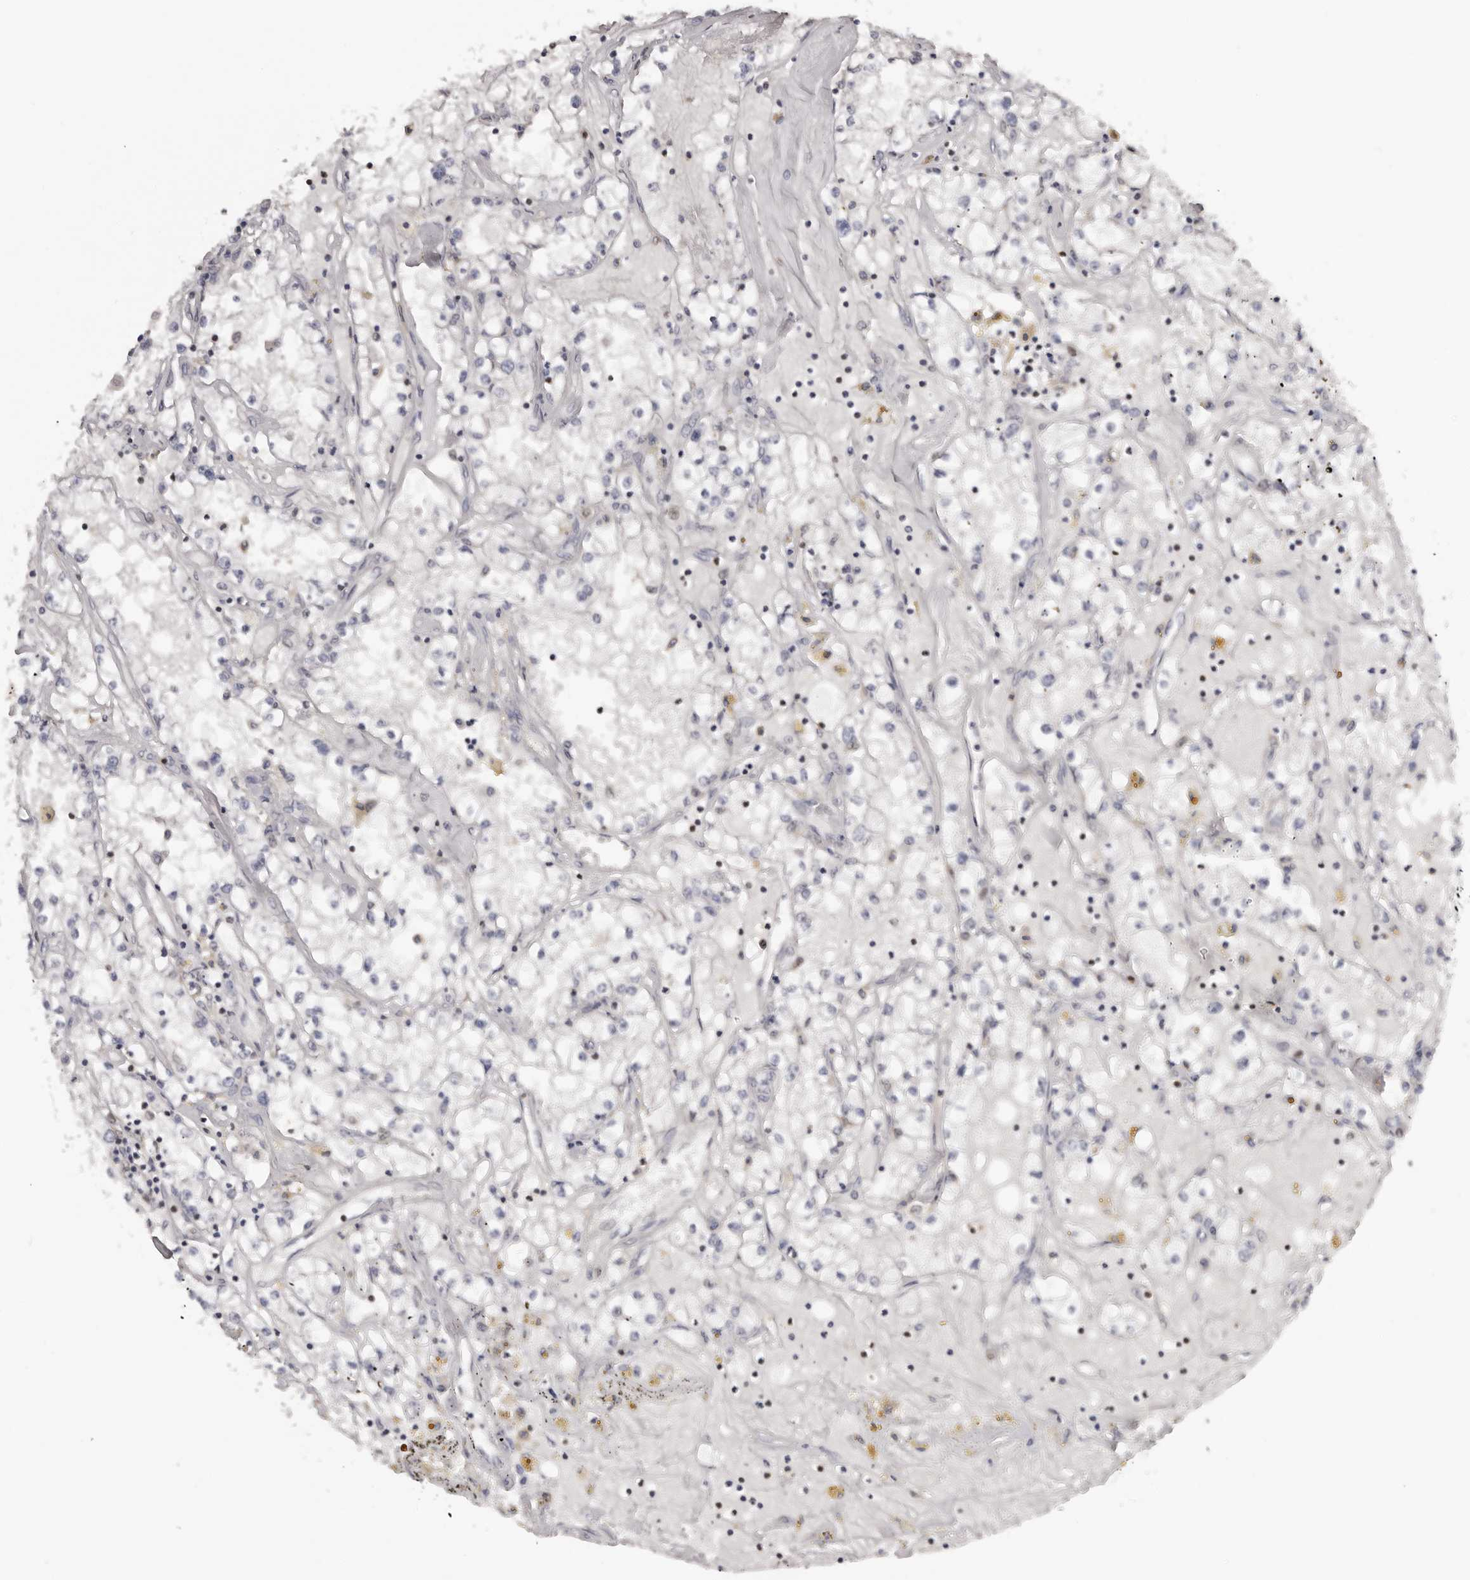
{"staining": {"intensity": "negative", "quantity": "none", "location": "none"}, "tissue": "renal cancer", "cell_type": "Tumor cells", "image_type": "cancer", "snomed": [{"axis": "morphology", "description": "Adenocarcinoma, NOS"}, {"axis": "topography", "description": "Kidney"}], "caption": "Human renal cancer stained for a protein using immunohistochemistry (IHC) reveals no staining in tumor cells.", "gene": "KIF2B", "patient": {"sex": "male", "age": 56}}